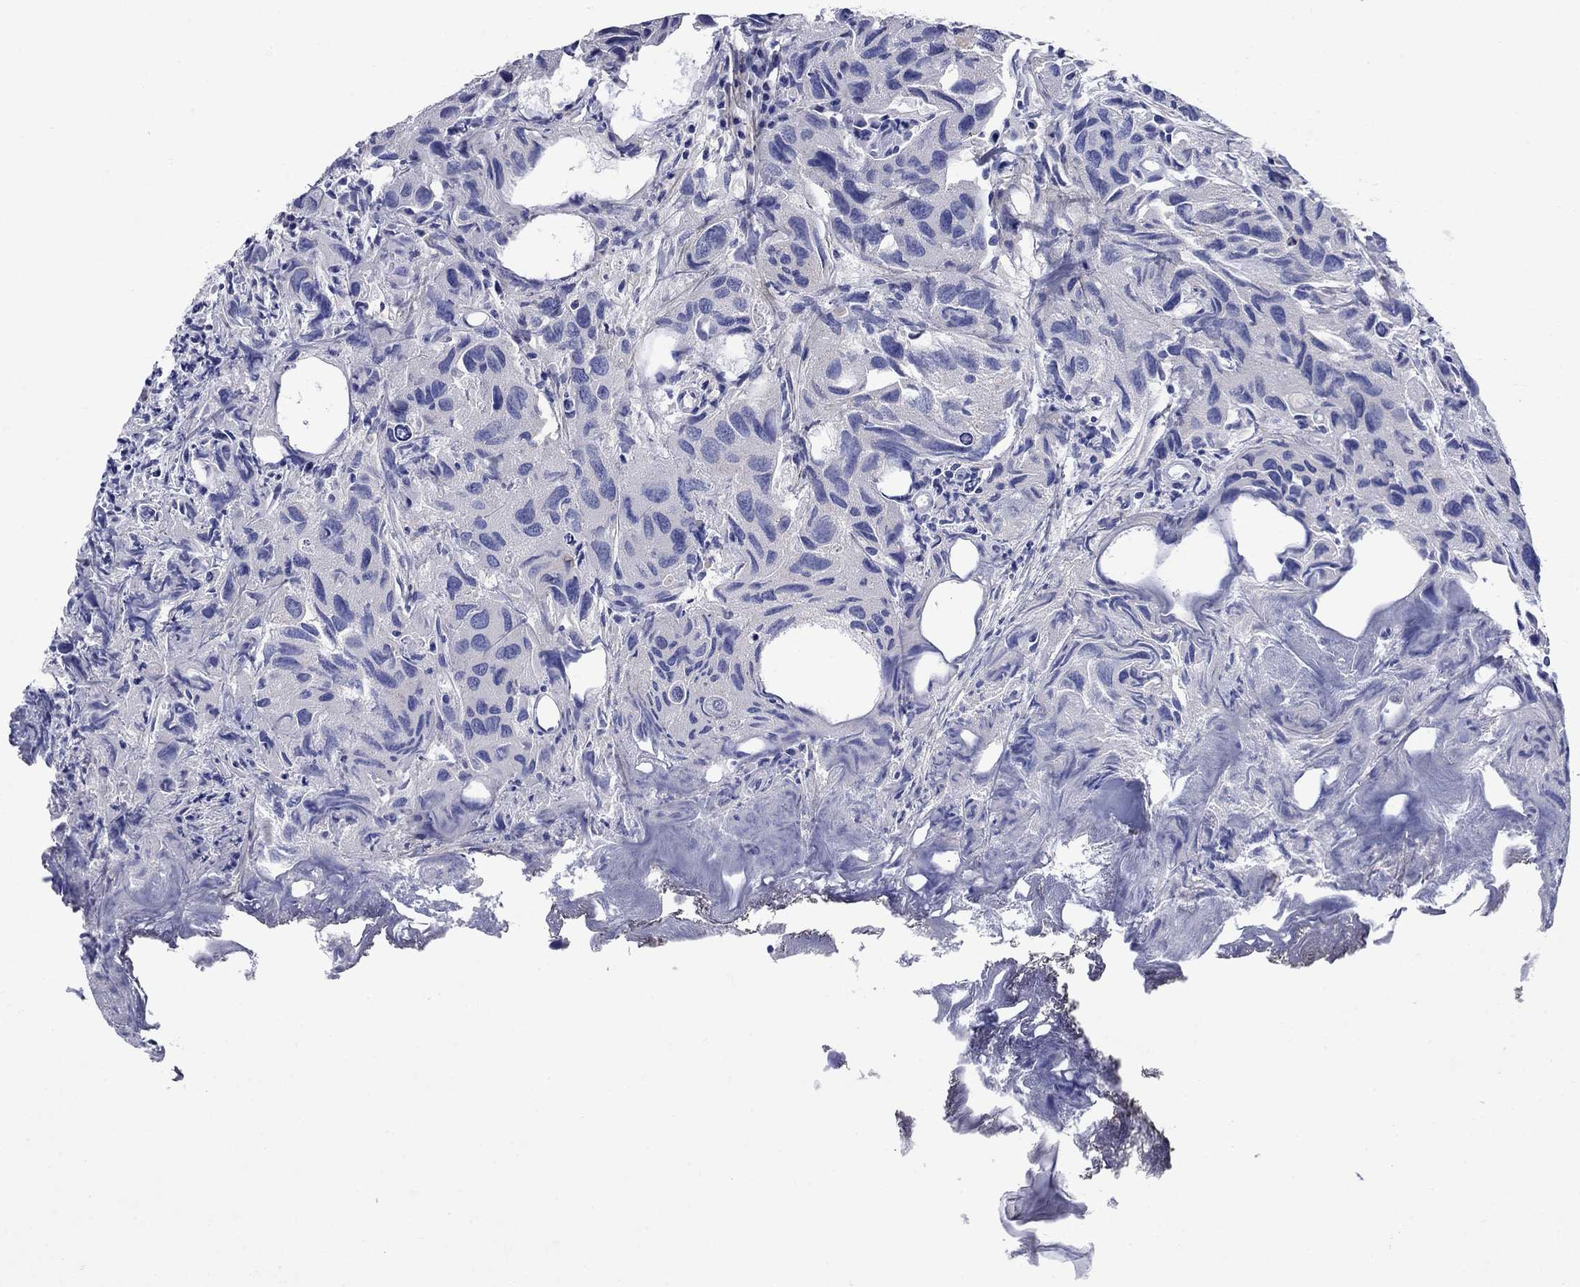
{"staining": {"intensity": "moderate", "quantity": "<25%", "location": "cytoplasmic/membranous"}, "tissue": "urothelial cancer", "cell_type": "Tumor cells", "image_type": "cancer", "snomed": [{"axis": "morphology", "description": "Urothelial carcinoma, High grade"}, {"axis": "topography", "description": "Urinary bladder"}], "caption": "About <25% of tumor cells in human urothelial cancer reveal moderate cytoplasmic/membranous protein expression as visualized by brown immunohistochemical staining.", "gene": "SULT2B1", "patient": {"sex": "male", "age": 79}}